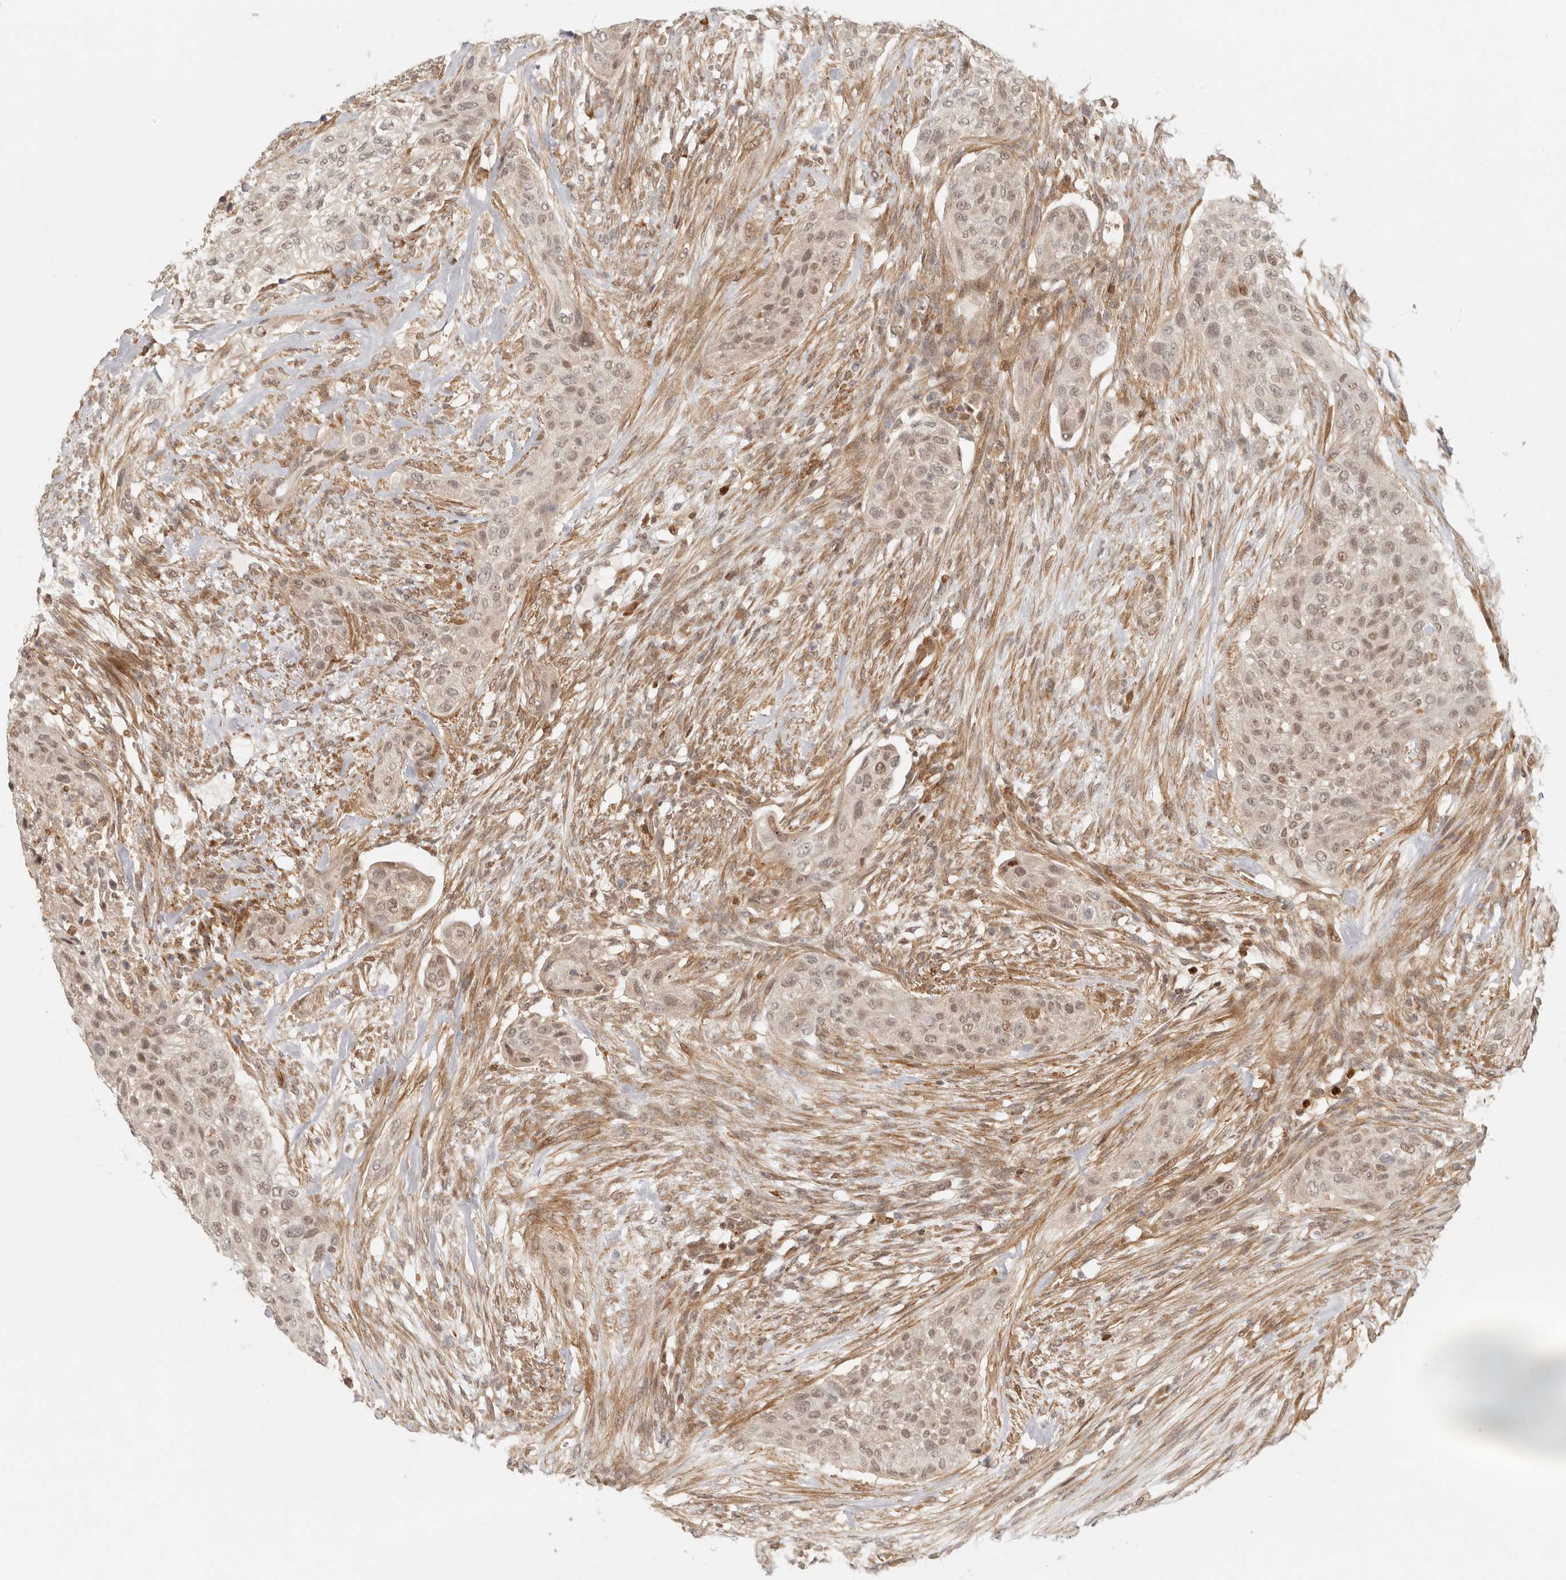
{"staining": {"intensity": "weak", "quantity": ">75%", "location": "nuclear"}, "tissue": "urothelial cancer", "cell_type": "Tumor cells", "image_type": "cancer", "snomed": [{"axis": "morphology", "description": "Urothelial carcinoma, High grade"}, {"axis": "topography", "description": "Urinary bladder"}], "caption": "IHC histopathology image of urothelial cancer stained for a protein (brown), which exhibits low levels of weak nuclear expression in about >75% of tumor cells.", "gene": "AHDC1", "patient": {"sex": "male", "age": 35}}